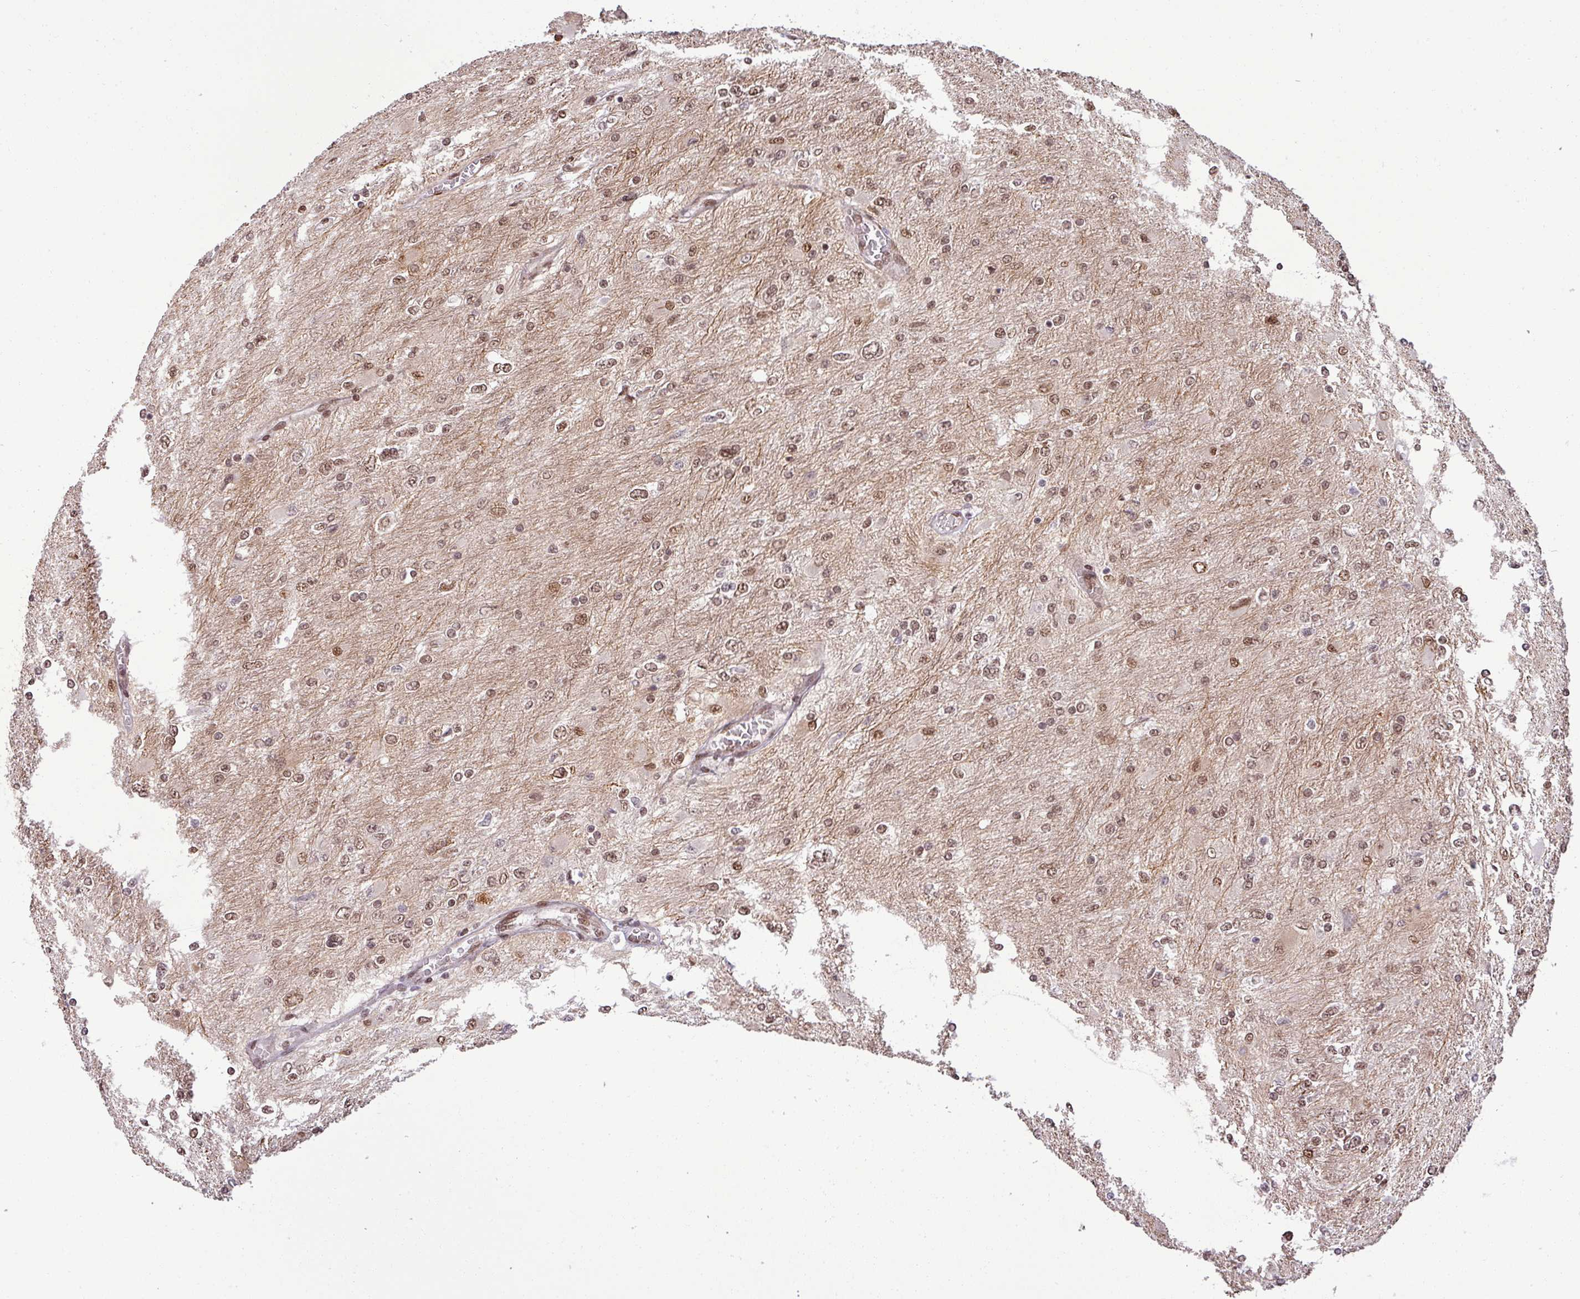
{"staining": {"intensity": "moderate", "quantity": ">75%", "location": "nuclear"}, "tissue": "glioma", "cell_type": "Tumor cells", "image_type": "cancer", "snomed": [{"axis": "morphology", "description": "Glioma, malignant, High grade"}, {"axis": "topography", "description": "Cerebral cortex"}], "caption": "High-grade glioma (malignant) stained for a protein (brown) displays moderate nuclear positive positivity in approximately >75% of tumor cells.", "gene": "PTPN20", "patient": {"sex": "female", "age": 36}}